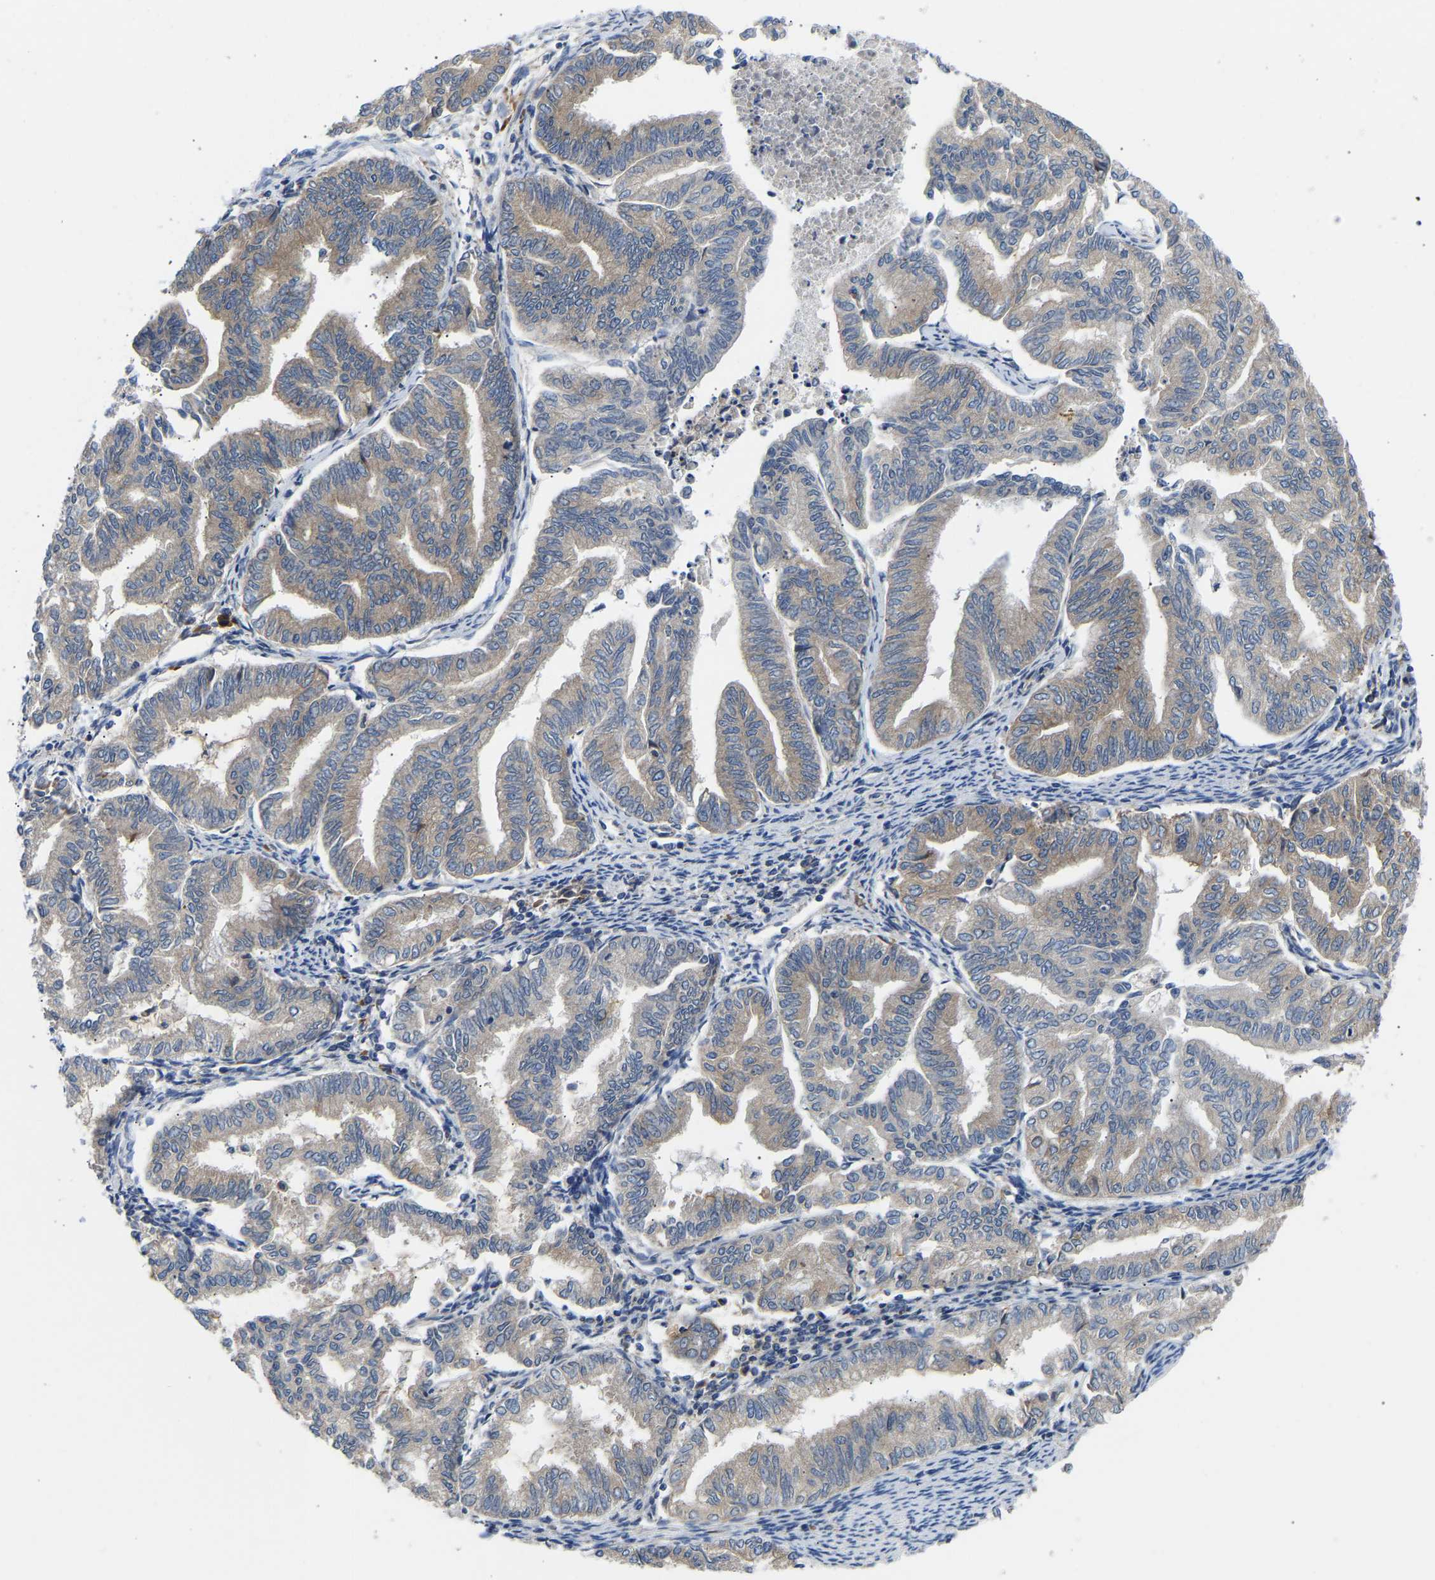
{"staining": {"intensity": "weak", "quantity": "<25%", "location": "cytoplasmic/membranous"}, "tissue": "endometrial cancer", "cell_type": "Tumor cells", "image_type": "cancer", "snomed": [{"axis": "morphology", "description": "Adenocarcinoma, NOS"}, {"axis": "topography", "description": "Endometrium"}], "caption": "The image displays no staining of tumor cells in endometrial cancer (adenocarcinoma).", "gene": "AIMP2", "patient": {"sex": "female", "age": 79}}